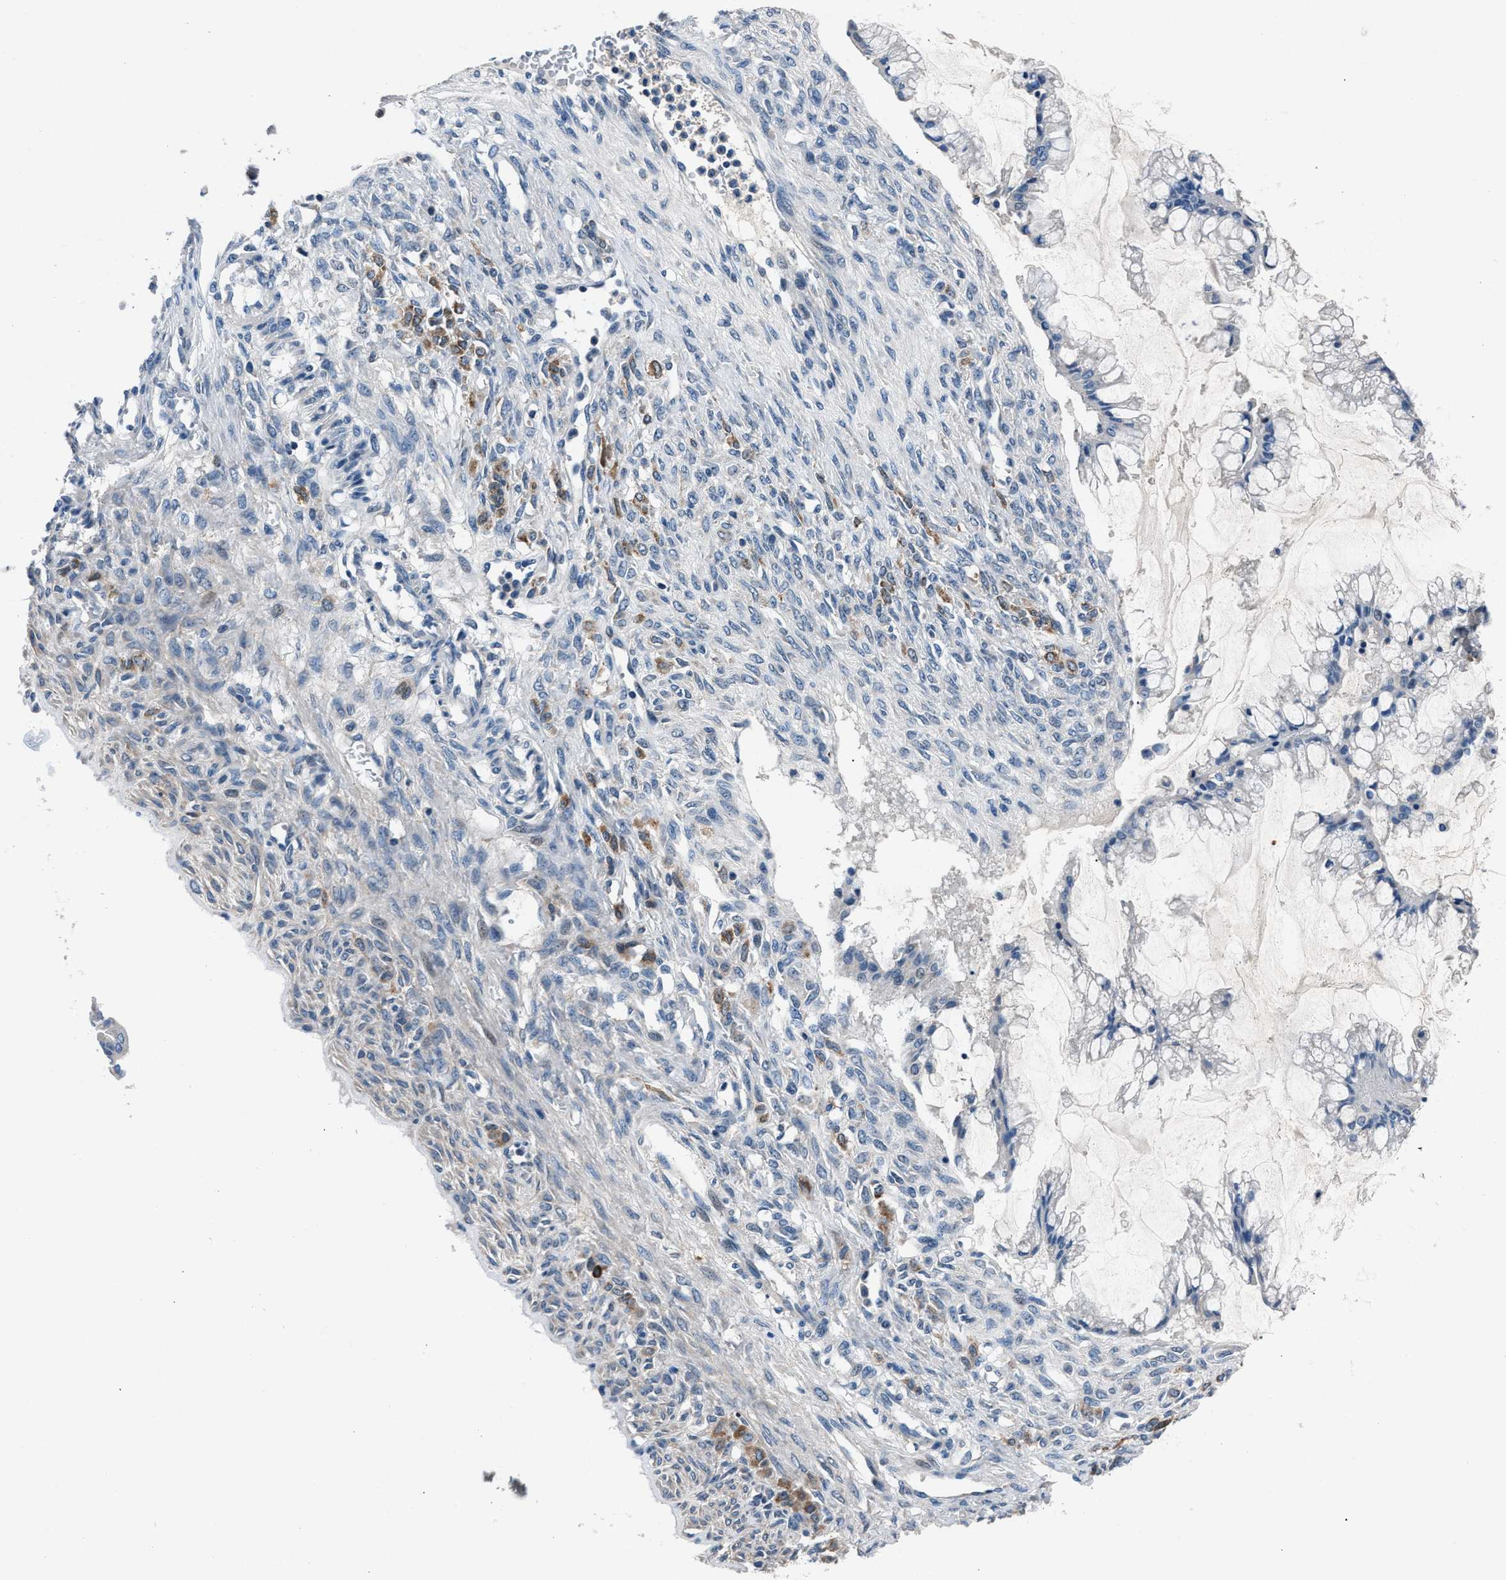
{"staining": {"intensity": "negative", "quantity": "none", "location": "none"}, "tissue": "ovarian cancer", "cell_type": "Tumor cells", "image_type": "cancer", "snomed": [{"axis": "morphology", "description": "Cystadenocarcinoma, mucinous, NOS"}, {"axis": "topography", "description": "Ovary"}], "caption": "Immunohistochemical staining of human ovarian mucinous cystadenocarcinoma shows no significant staining in tumor cells.", "gene": "DENND6B", "patient": {"sex": "female", "age": 73}}